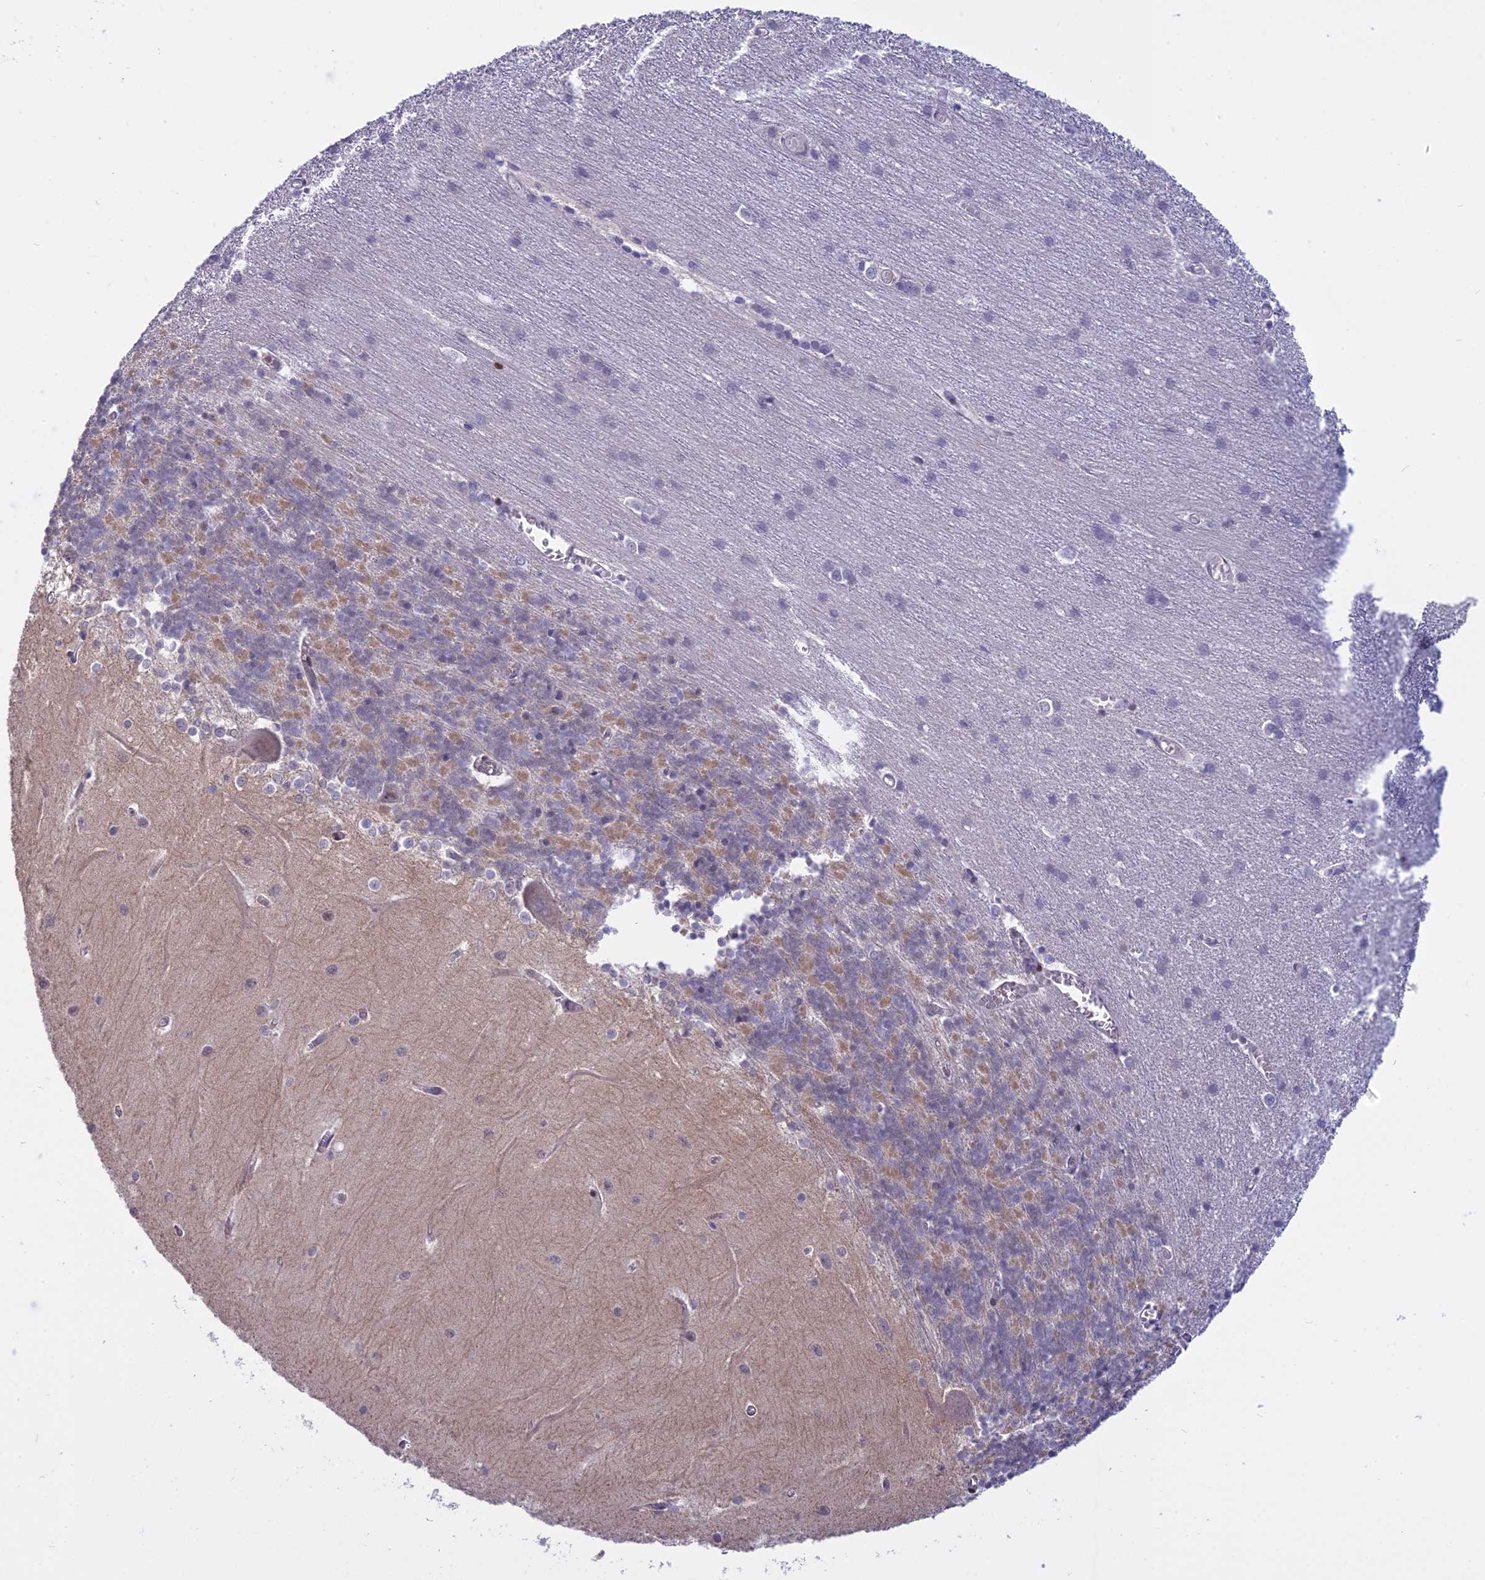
{"staining": {"intensity": "weak", "quantity": "<25%", "location": "cytoplasmic/membranous"}, "tissue": "cerebellum", "cell_type": "Cells in granular layer", "image_type": "normal", "snomed": [{"axis": "morphology", "description": "Normal tissue, NOS"}, {"axis": "topography", "description": "Cerebellum"}], "caption": "Immunohistochemistry (IHC) histopathology image of benign cerebellum: cerebellum stained with DAB (3,3'-diaminobenzidine) demonstrates no significant protein staining in cells in granular layer. (DAB IHC, high magnification).", "gene": "CORO2A", "patient": {"sex": "male", "age": 37}}